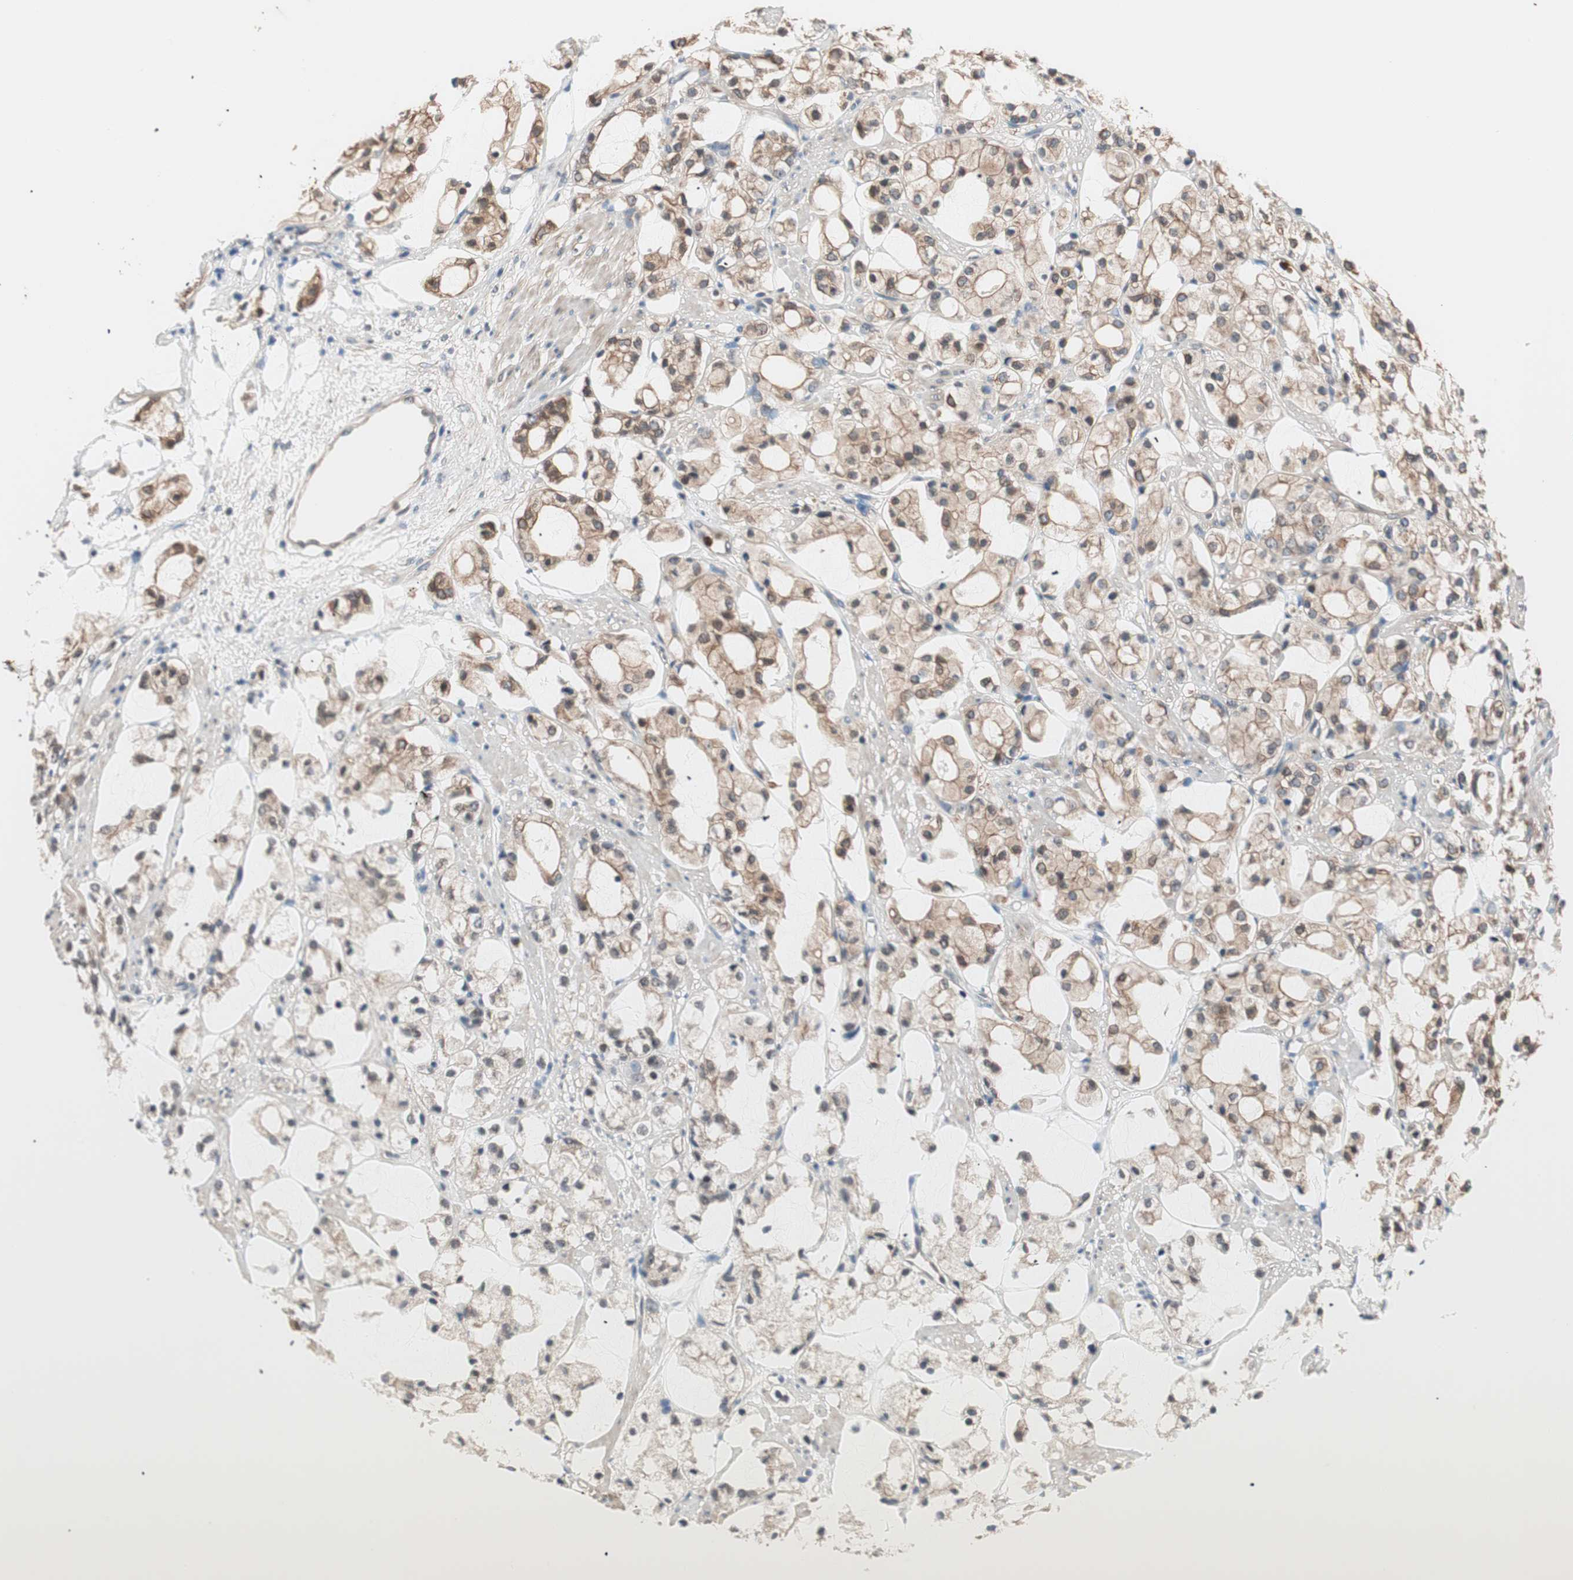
{"staining": {"intensity": "moderate", "quantity": ">75%", "location": "cytoplasmic/membranous"}, "tissue": "prostate cancer", "cell_type": "Tumor cells", "image_type": "cancer", "snomed": [{"axis": "morphology", "description": "Adenocarcinoma, High grade"}, {"axis": "topography", "description": "Prostate"}], "caption": "Human high-grade adenocarcinoma (prostate) stained with a brown dye demonstrates moderate cytoplasmic/membranous positive expression in about >75% of tumor cells.", "gene": "TSG101", "patient": {"sex": "male", "age": 85}}